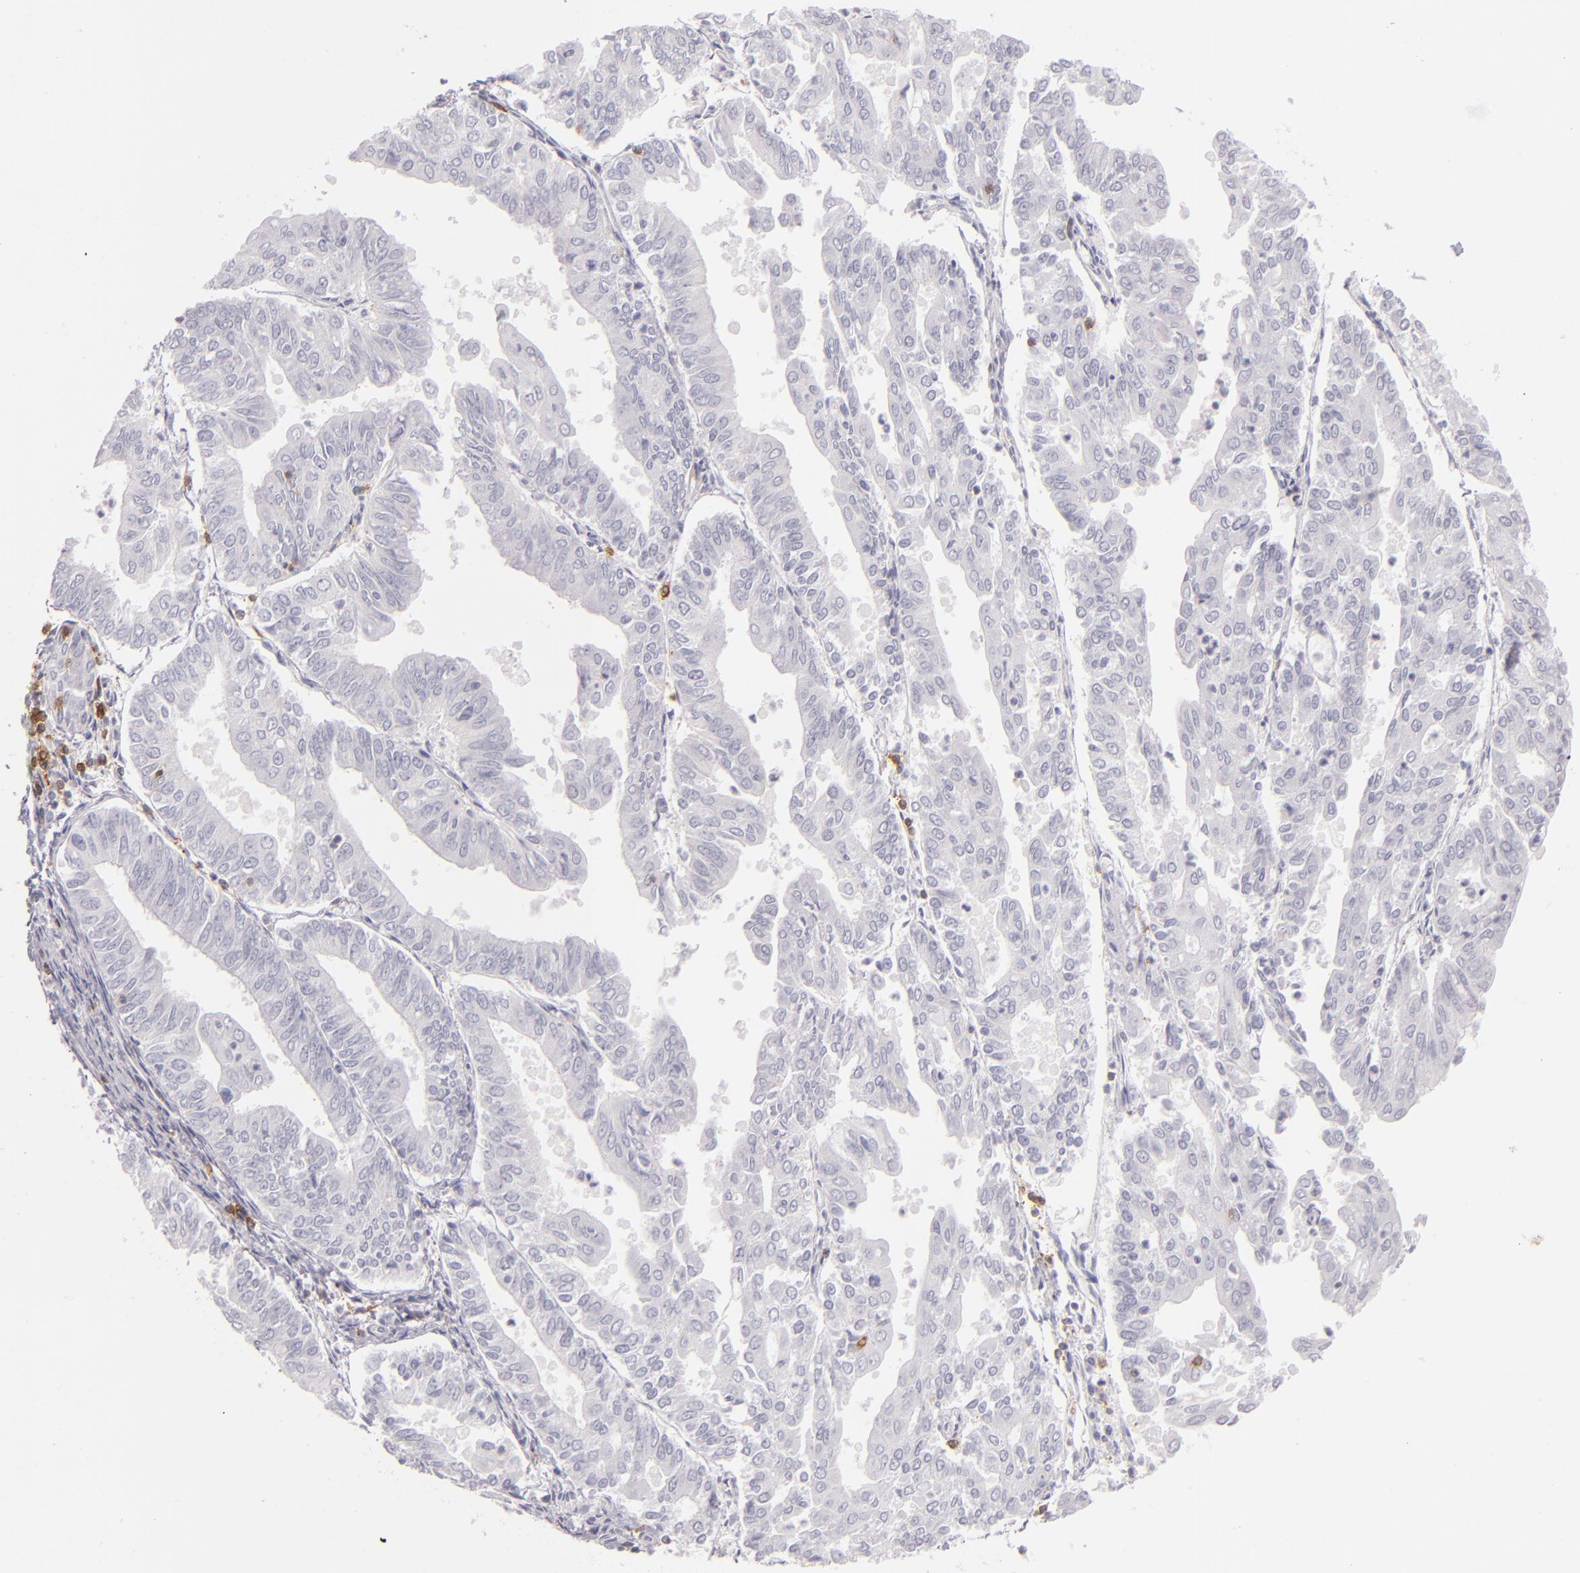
{"staining": {"intensity": "negative", "quantity": "none", "location": "none"}, "tissue": "endometrial cancer", "cell_type": "Tumor cells", "image_type": "cancer", "snomed": [{"axis": "morphology", "description": "Adenocarcinoma, NOS"}, {"axis": "topography", "description": "Endometrium"}], "caption": "Tumor cells show no significant protein expression in endometrial cancer (adenocarcinoma). (DAB immunohistochemistry visualized using brightfield microscopy, high magnification).", "gene": "LAT", "patient": {"sex": "female", "age": 79}}